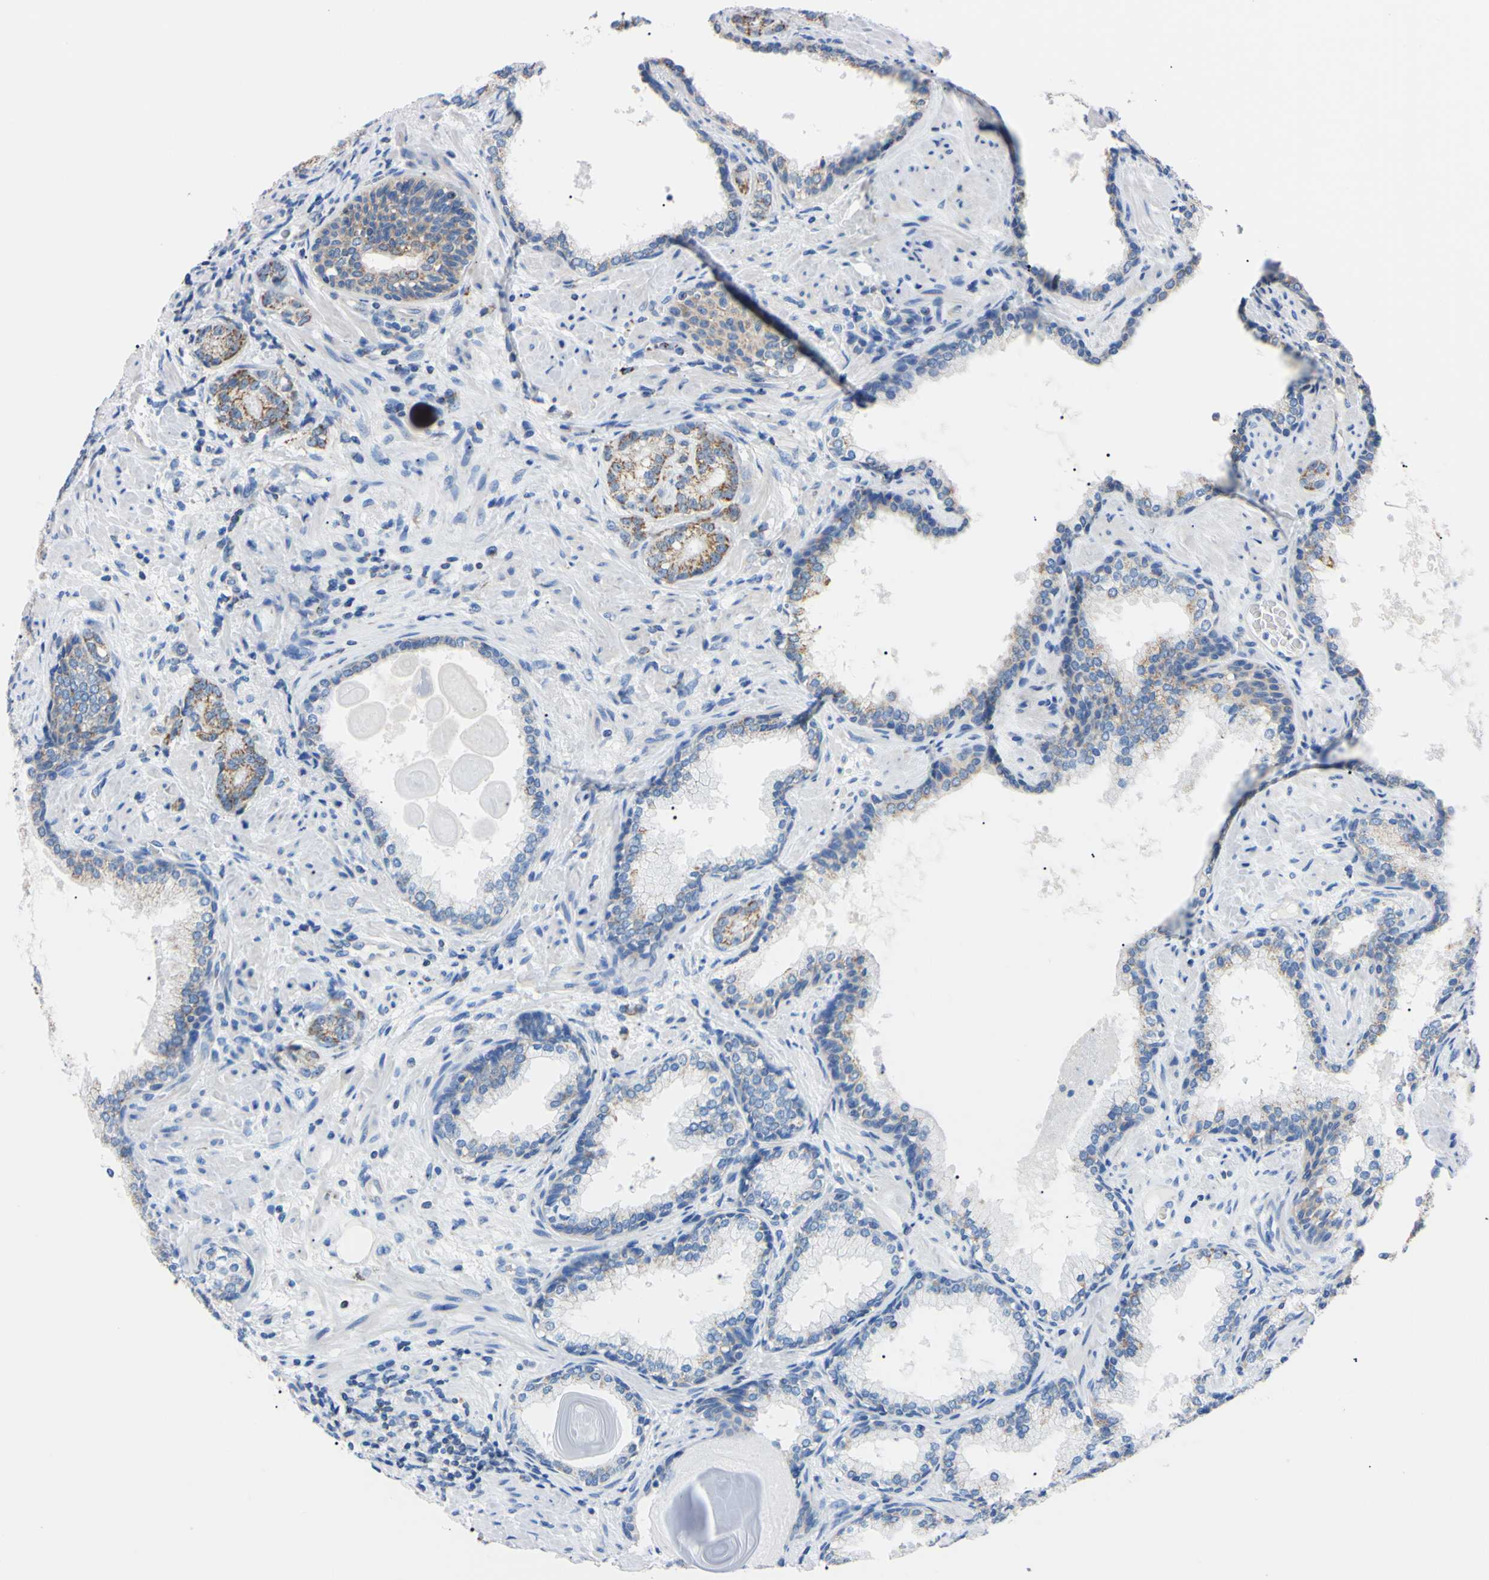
{"staining": {"intensity": "moderate", "quantity": ">75%", "location": "cytoplasmic/membranous"}, "tissue": "prostate cancer", "cell_type": "Tumor cells", "image_type": "cancer", "snomed": [{"axis": "morphology", "description": "Adenocarcinoma, High grade"}, {"axis": "topography", "description": "Prostate"}], "caption": "Brown immunohistochemical staining in human prostate high-grade adenocarcinoma shows moderate cytoplasmic/membranous expression in about >75% of tumor cells.", "gene": "CLPP", "patient": {"sex": "male", "age": 61}}